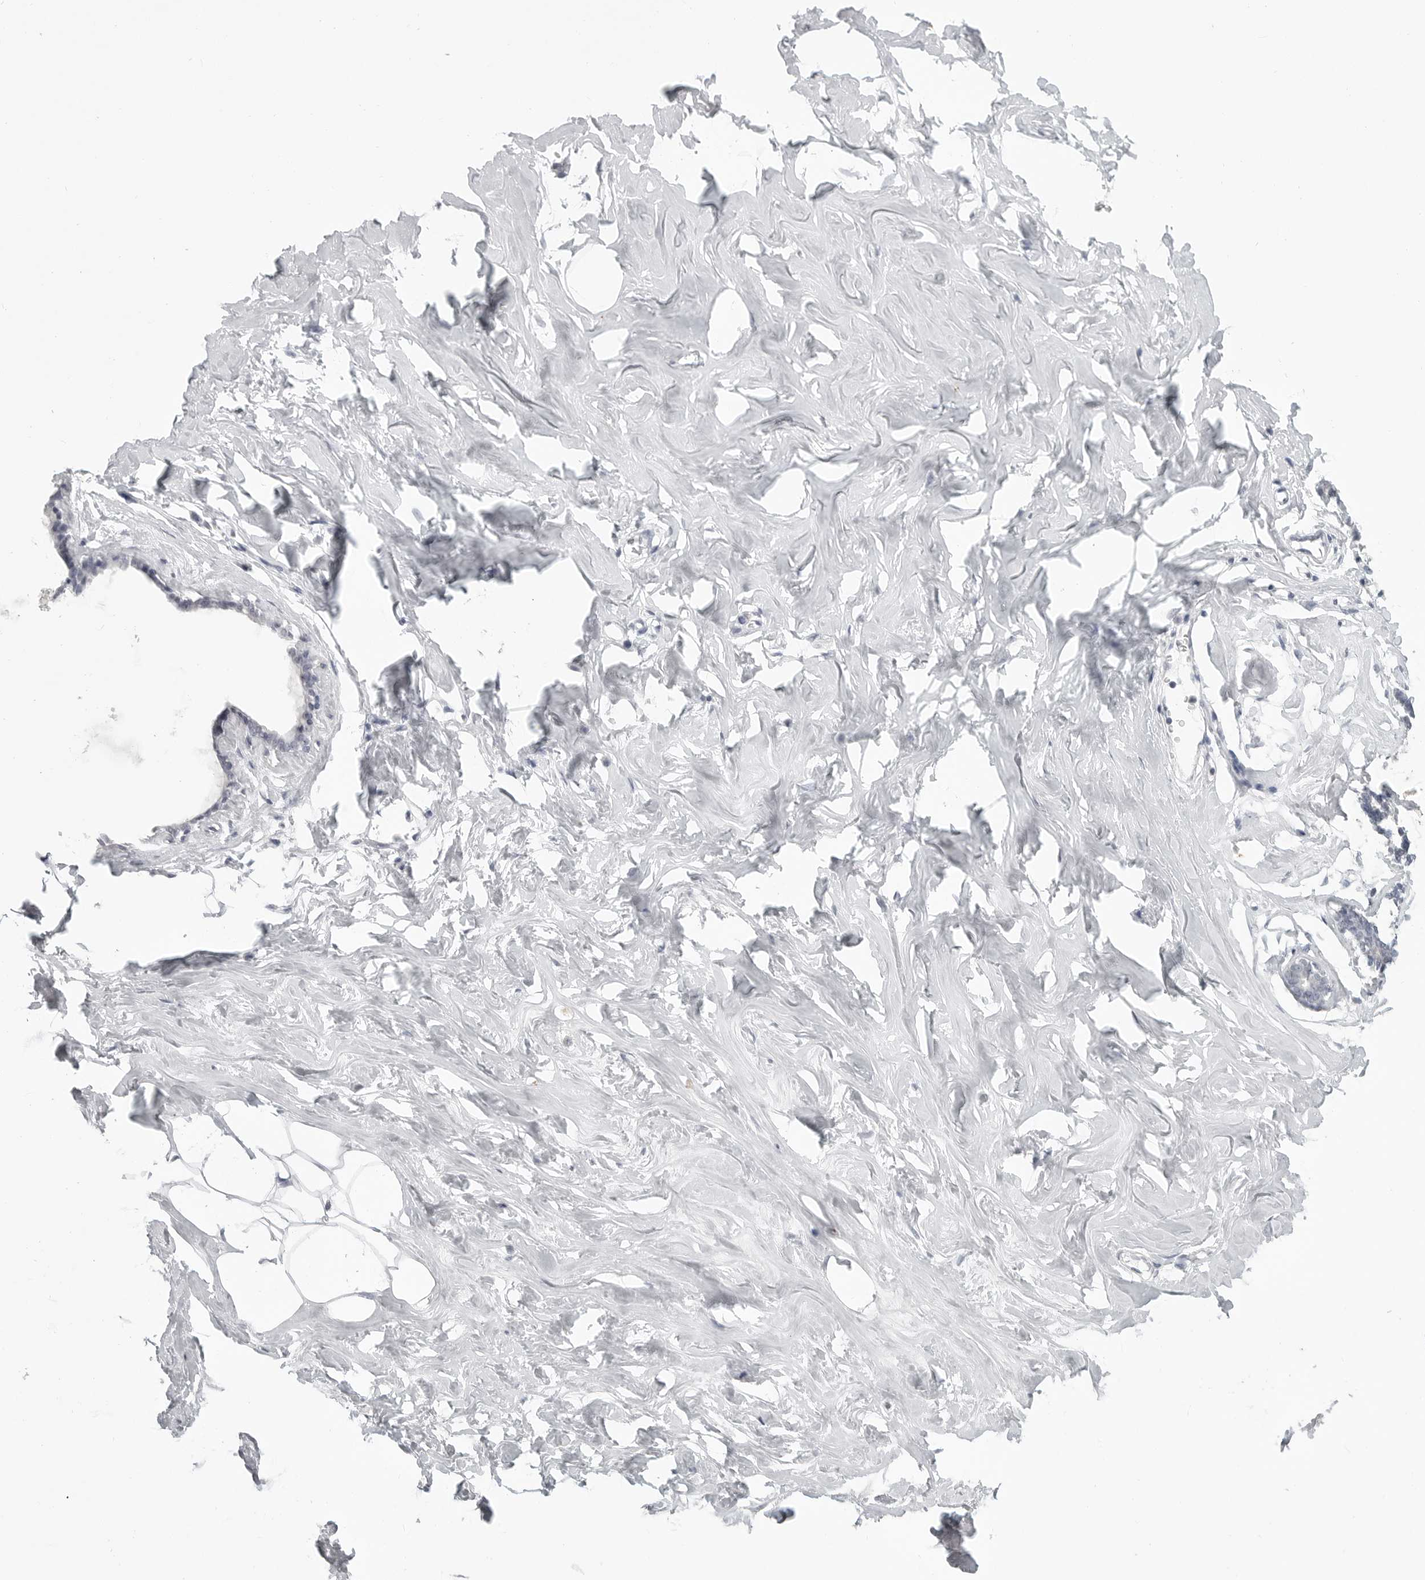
{"staining": {"intensity": "negative", "quantity": "none", "location": "none"}, "tissue": "adipose tissue", "cell_type": "Adipocytes", "image_type": "normal", "snomed": [{"axis": "morphology", "description": "Normal tissue, NOS"}, {"axis": "morphology", "description": "Fibrosis, NOS"}, {"axis": "topography", "description": "Breast"}, {"axis": "topography", "description": "Adipose tissue"}], "caption": "Immunohistochemical staining of normal human adipose tissue shows no significant staining in adipocytes.", "gene": "PRSS1", "patient": {"sex": "female", "age": 39}}